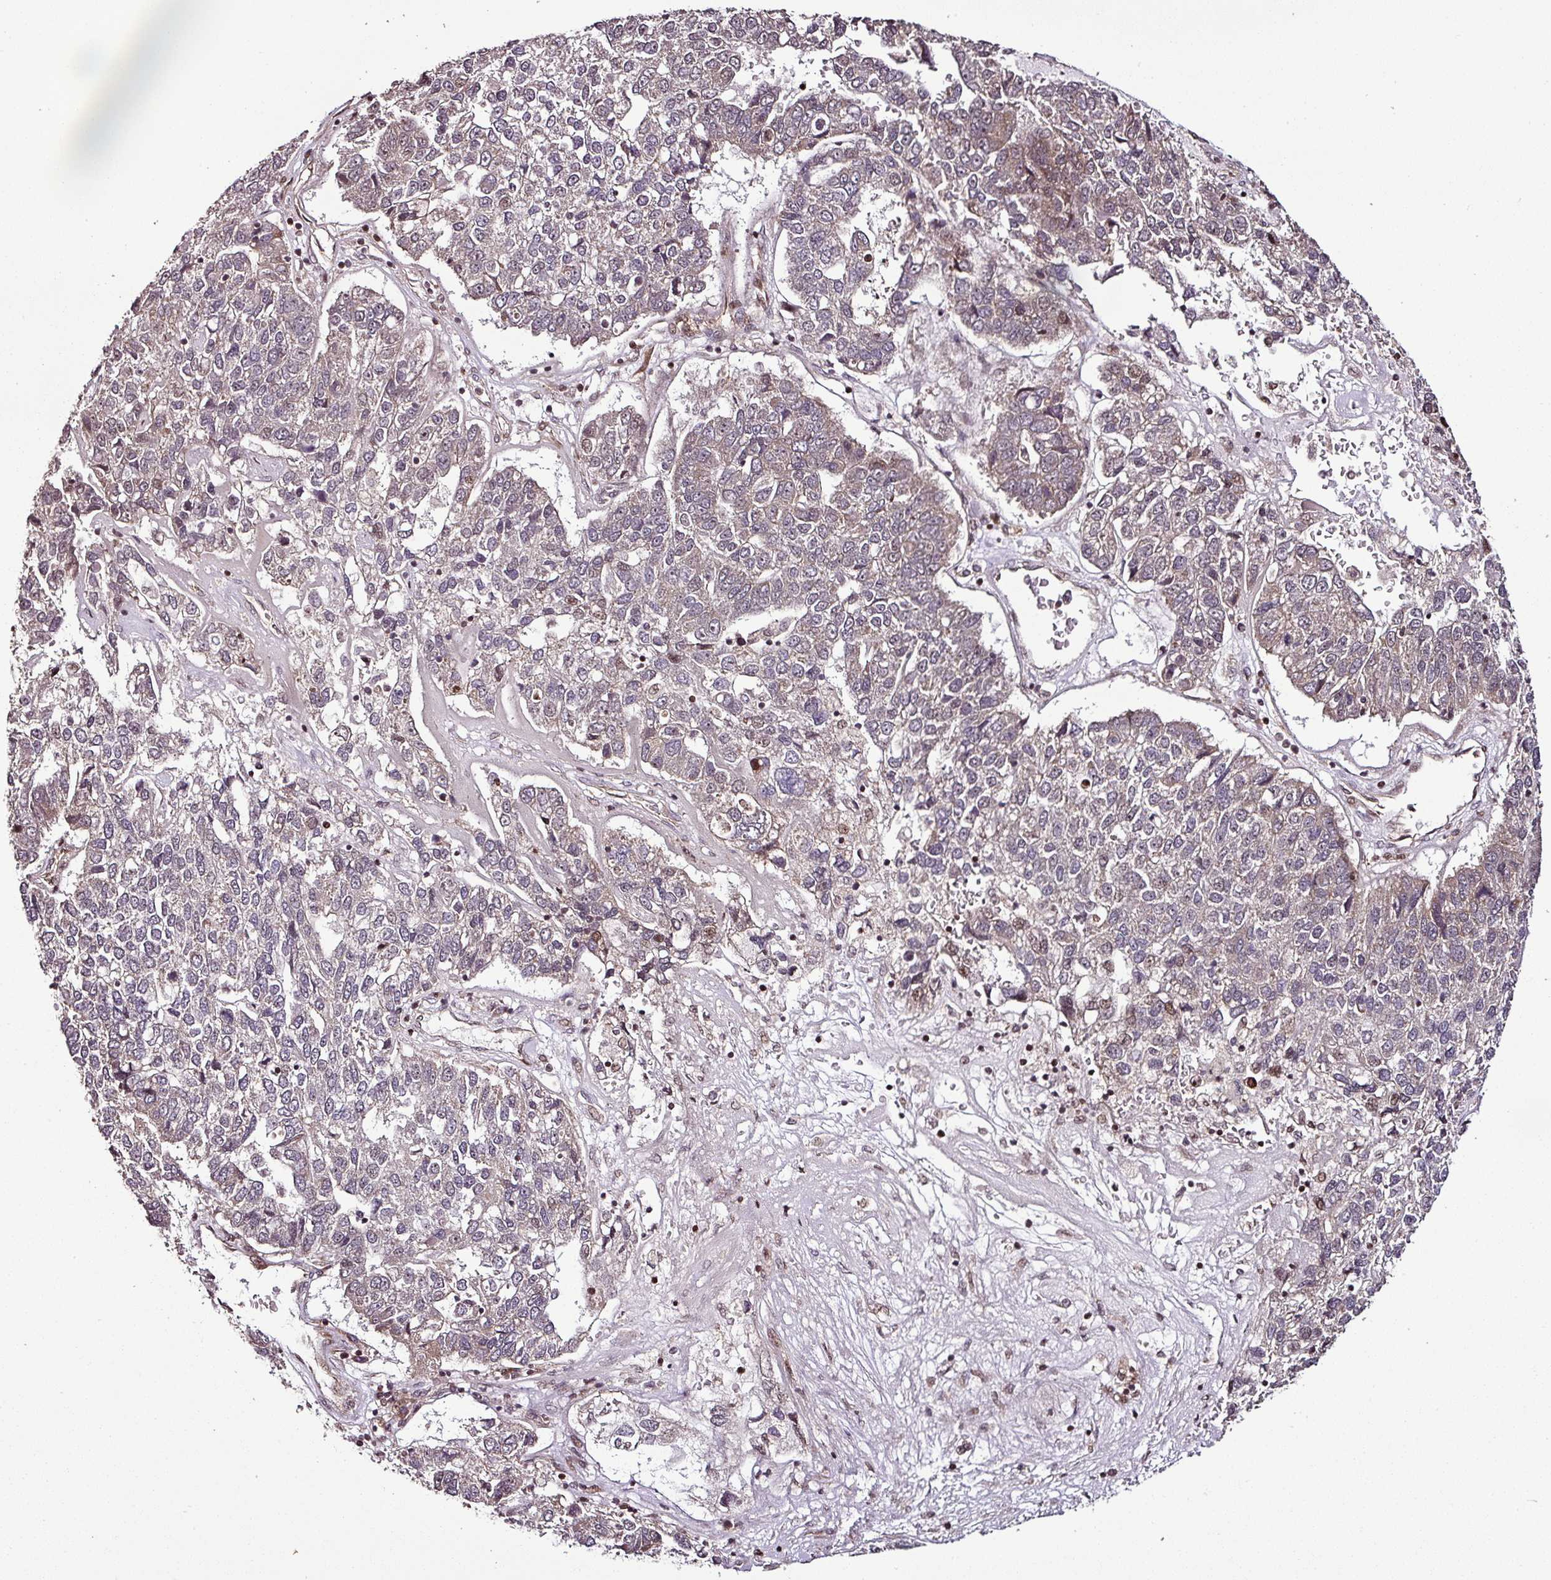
{"staining": {"intensity": "negative", "quantity": "none", "location": "none"}, "tissue": "pancreatic cancer", "cell_type": "Tumor cells", "image_type": "cancer", "snomed": [{"axis": "morphology", "description": "Adenocarcinoma, NOS"}, {"axis": "topography", "description": "Pancreas"}], "caption": "There is no significant staining in tumor cells of pancreatic cancer.", "gene": "COPRS", "patient": {"sex": "female", "age": 61}}